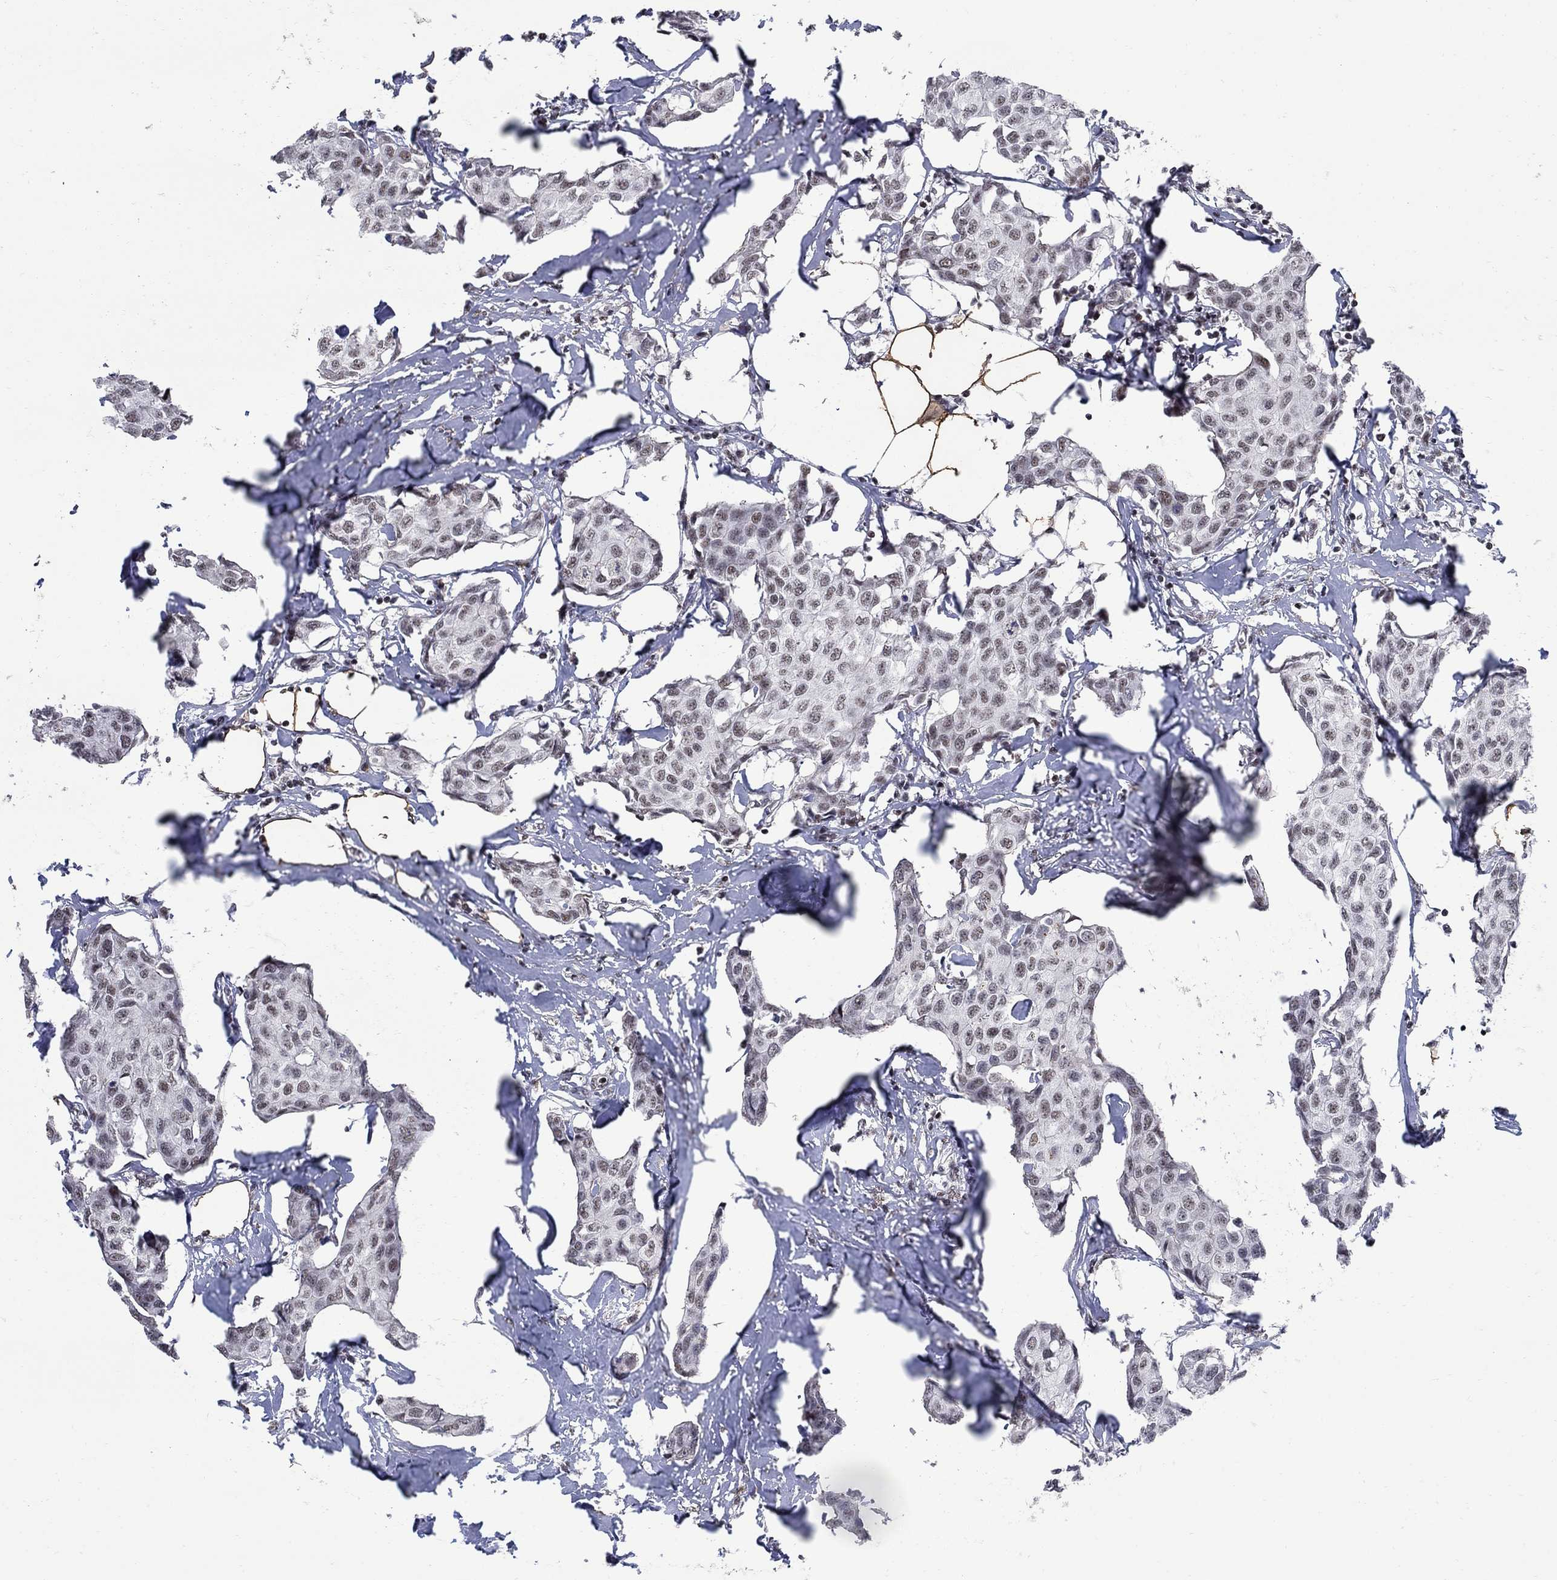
{"staining": {"intensity": "weak", "quantity": "25%-75%", "location": "nuclear"}, "tissue": "breast cancer", "cell_type": "Tumor cells", "image_type": "cancer", "snomed": [{"axis": "morphology", "description": "Duct carcinoma"}, {"axis": "topography", "description": "Breast"}], "caption": "Immunohistochemical staining of breast intraductal carcinoma exhibits low levels of weak nuclear positivity in approximately 25%-75% of tumor cells.", "gene": "PNISR", "patient": {"sex": "female", "age": 80}}